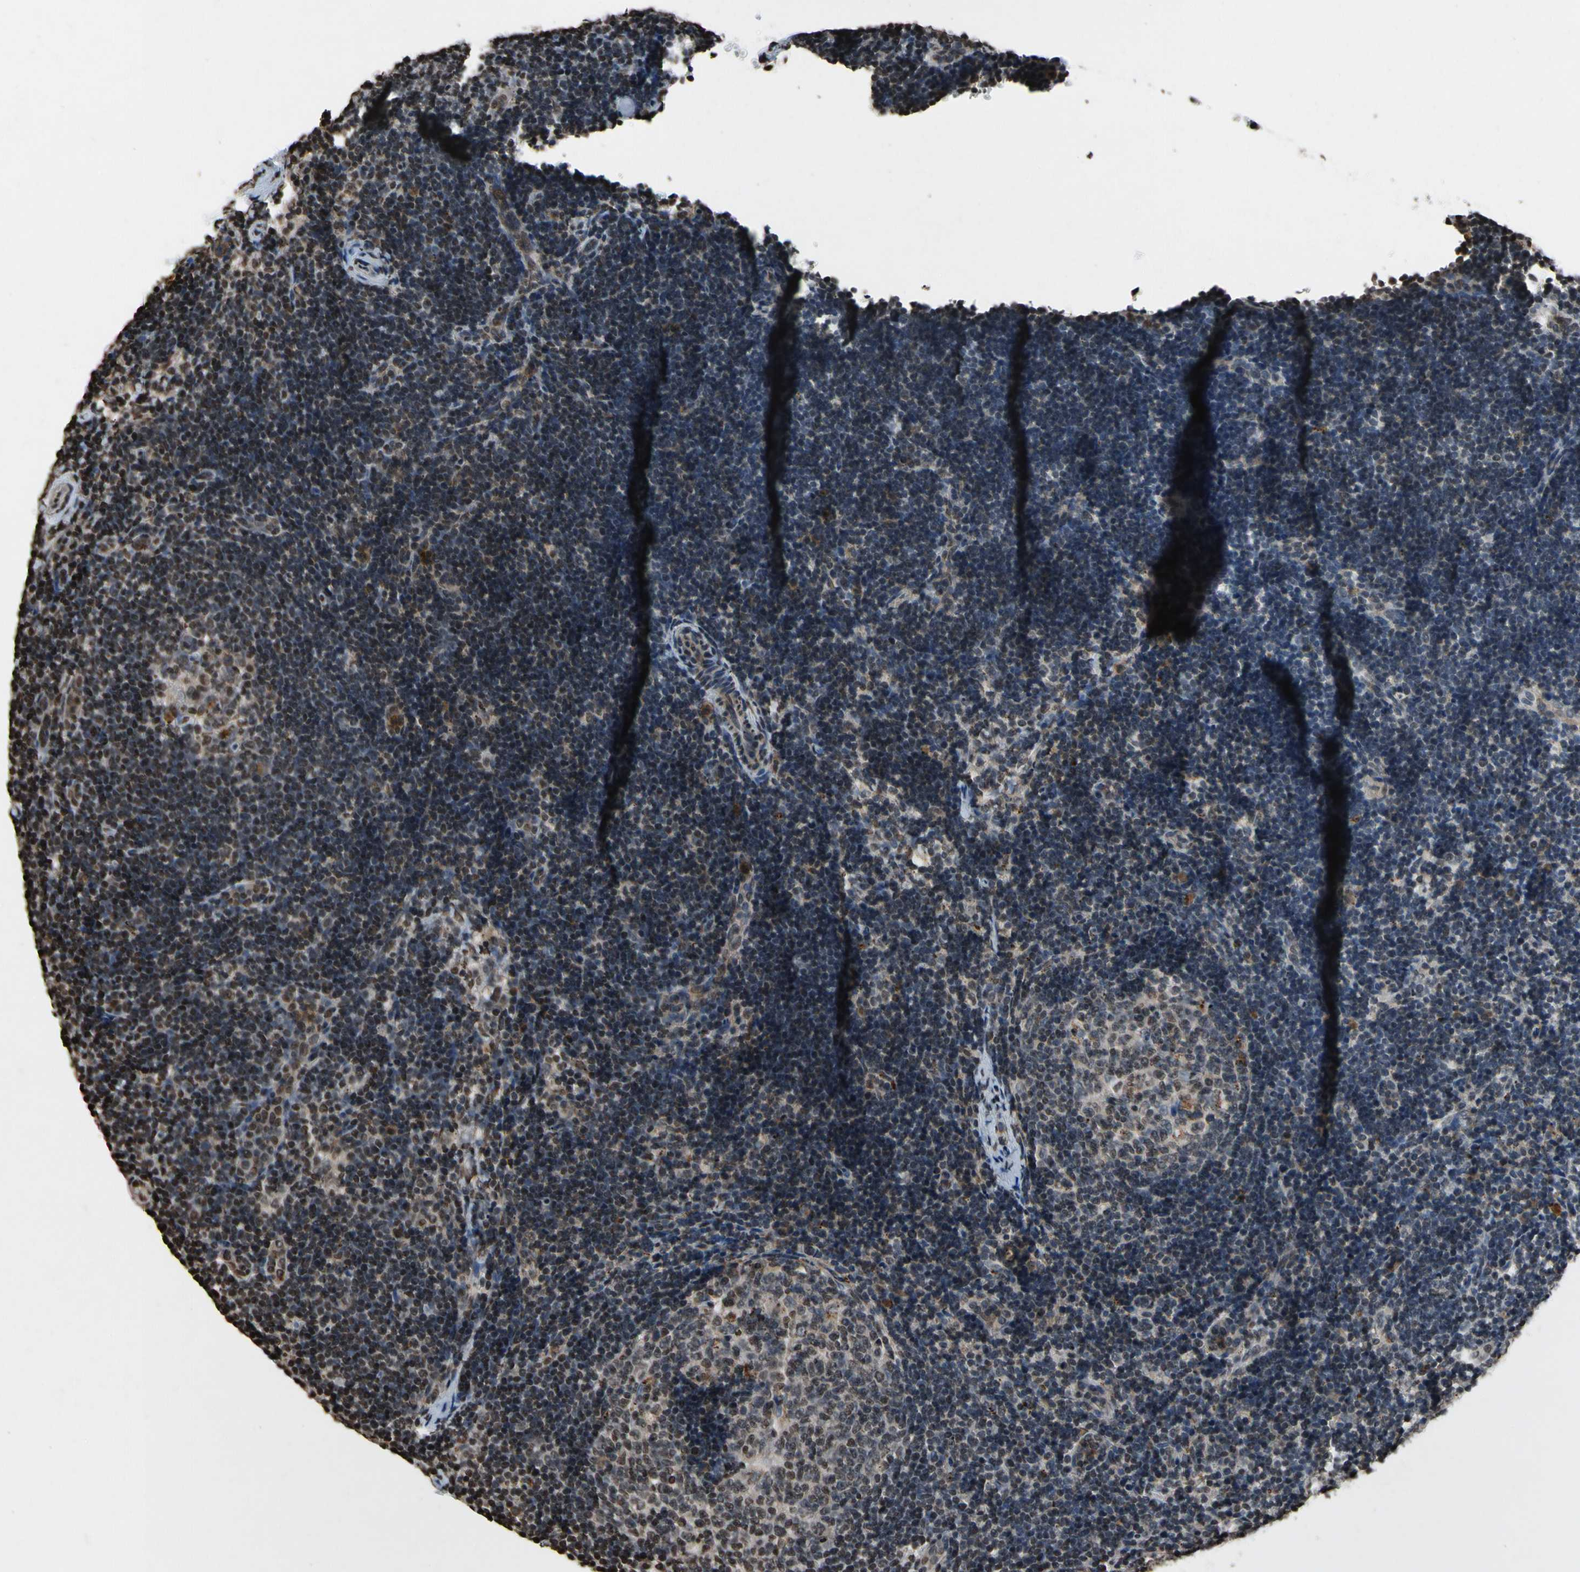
{"staining": {"intensity": "moderate", "quantity": "<25%", "location": "nuclear"}, "tissue": "lymph node", "cell_type": "Germinal center cells", "image_type": "normal", "snomed": [{"axis": "morphology", "description": "Normal tissue, NOS"}, {"axis": "topography", "description": "Lymph node"}], "caption": "Immunohistochemistry (IHC) micrograph of benign lymph node stained for a protein (brown), which demonstrates low levels of moderate nuclear expression in approximately <25% of germinal center cells.", "gene": "HIPK2", "patient": {"sex": "female", "age": 14}}